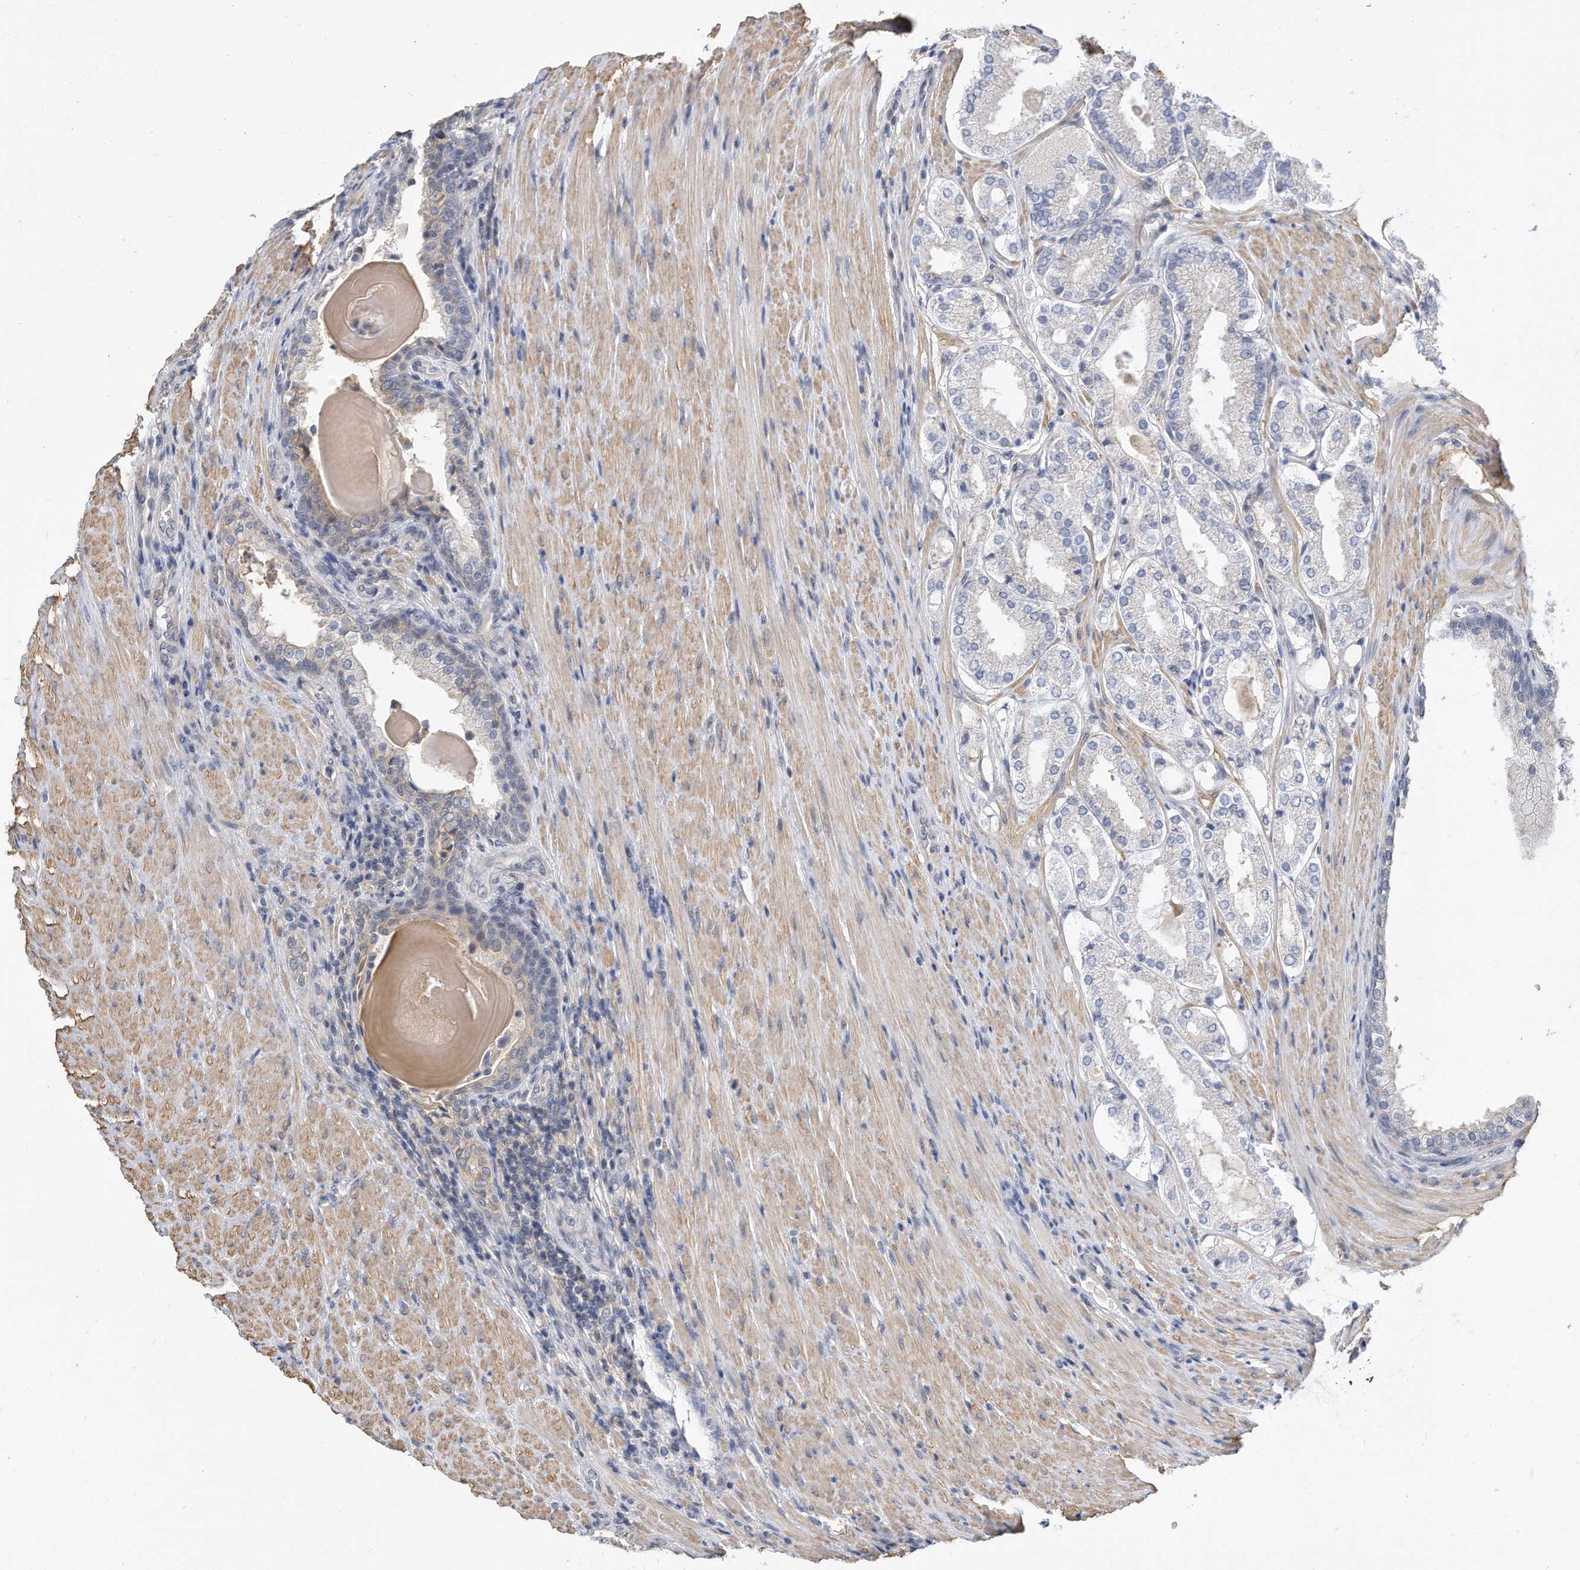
{"staining": {"intensity": "weak", "quantity": "<25%", "location": "cytoplasmic/membranous"}, "tissue": "prostate cancer", "cell_type": "Tumor cells", "image_type": "cancer", "snomed": [{"axis": "morphology", "description": "Adenocarcinoma, High grade"}, {"axis": "topography", "description": "Prostate"}], "caption": "DAB immunohistochemical staining of prostate cancer (high-grade adenocarcinoma) exhibits no significant staining in tumor cells.", "gene": "TCP1", "patient": {"sex": "male", "age": 60}}